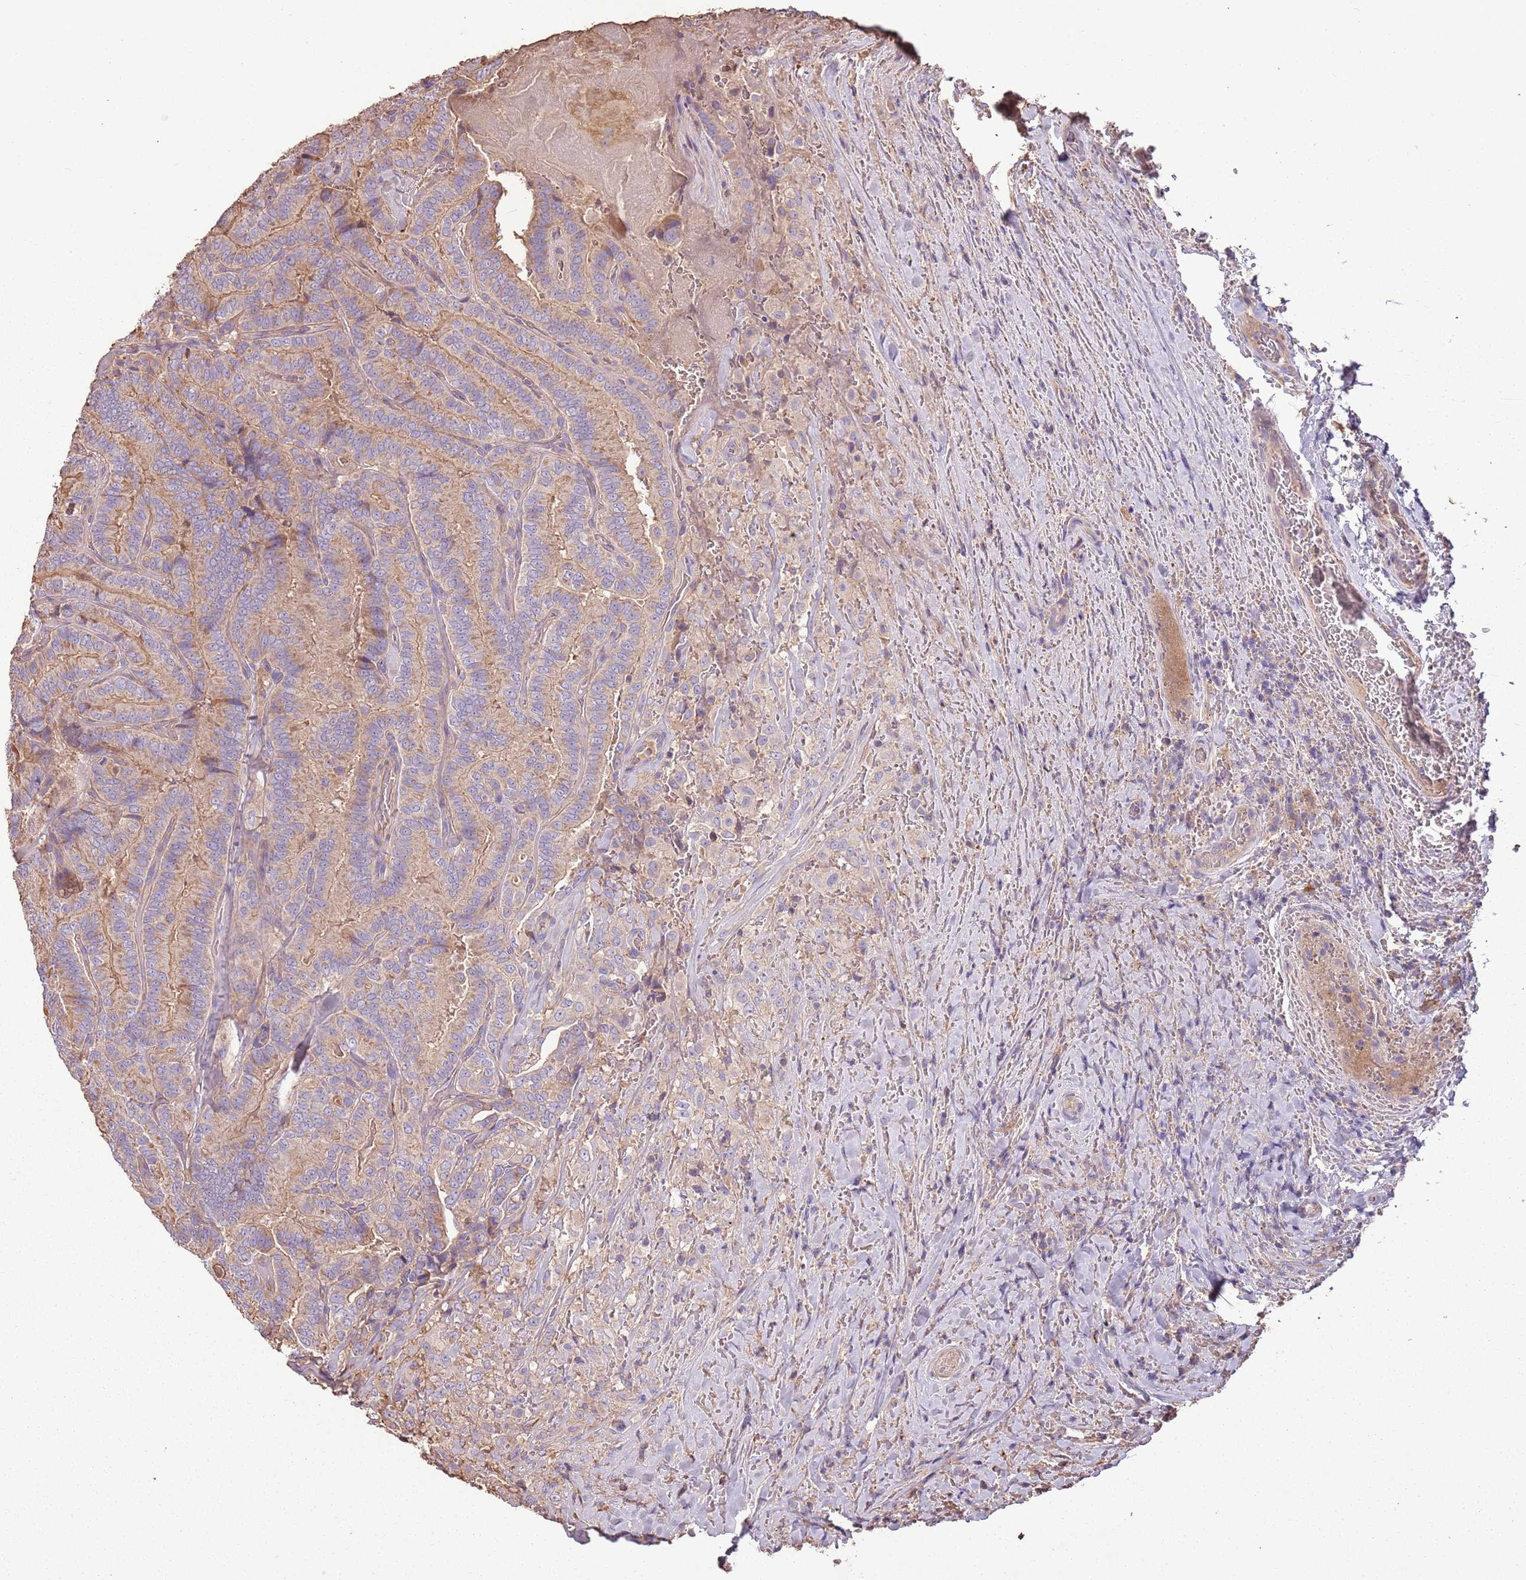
{"staining": {"intensity": "moderate", "quantity": "<25%", "location": "cytoplasmic/membranous"}, "tissue": "thyroid cancer", "cell_type": "Tumor cells", "image_type": "cancer", "snomed": [{"axis": "morphology", "description": "Papillary adenocarcinoma, NOS"}, {"axis": "topography", "description": "Thyroid gland"}], "caption": "There is low levels of moderate cytoplasmic/membranous positivity in tumor cells of thyroid cancer, as demonstrated by immunohistochemical staining (brown color).", "gene": "FECH", "patient": {"sex": "male", "age": 61}}